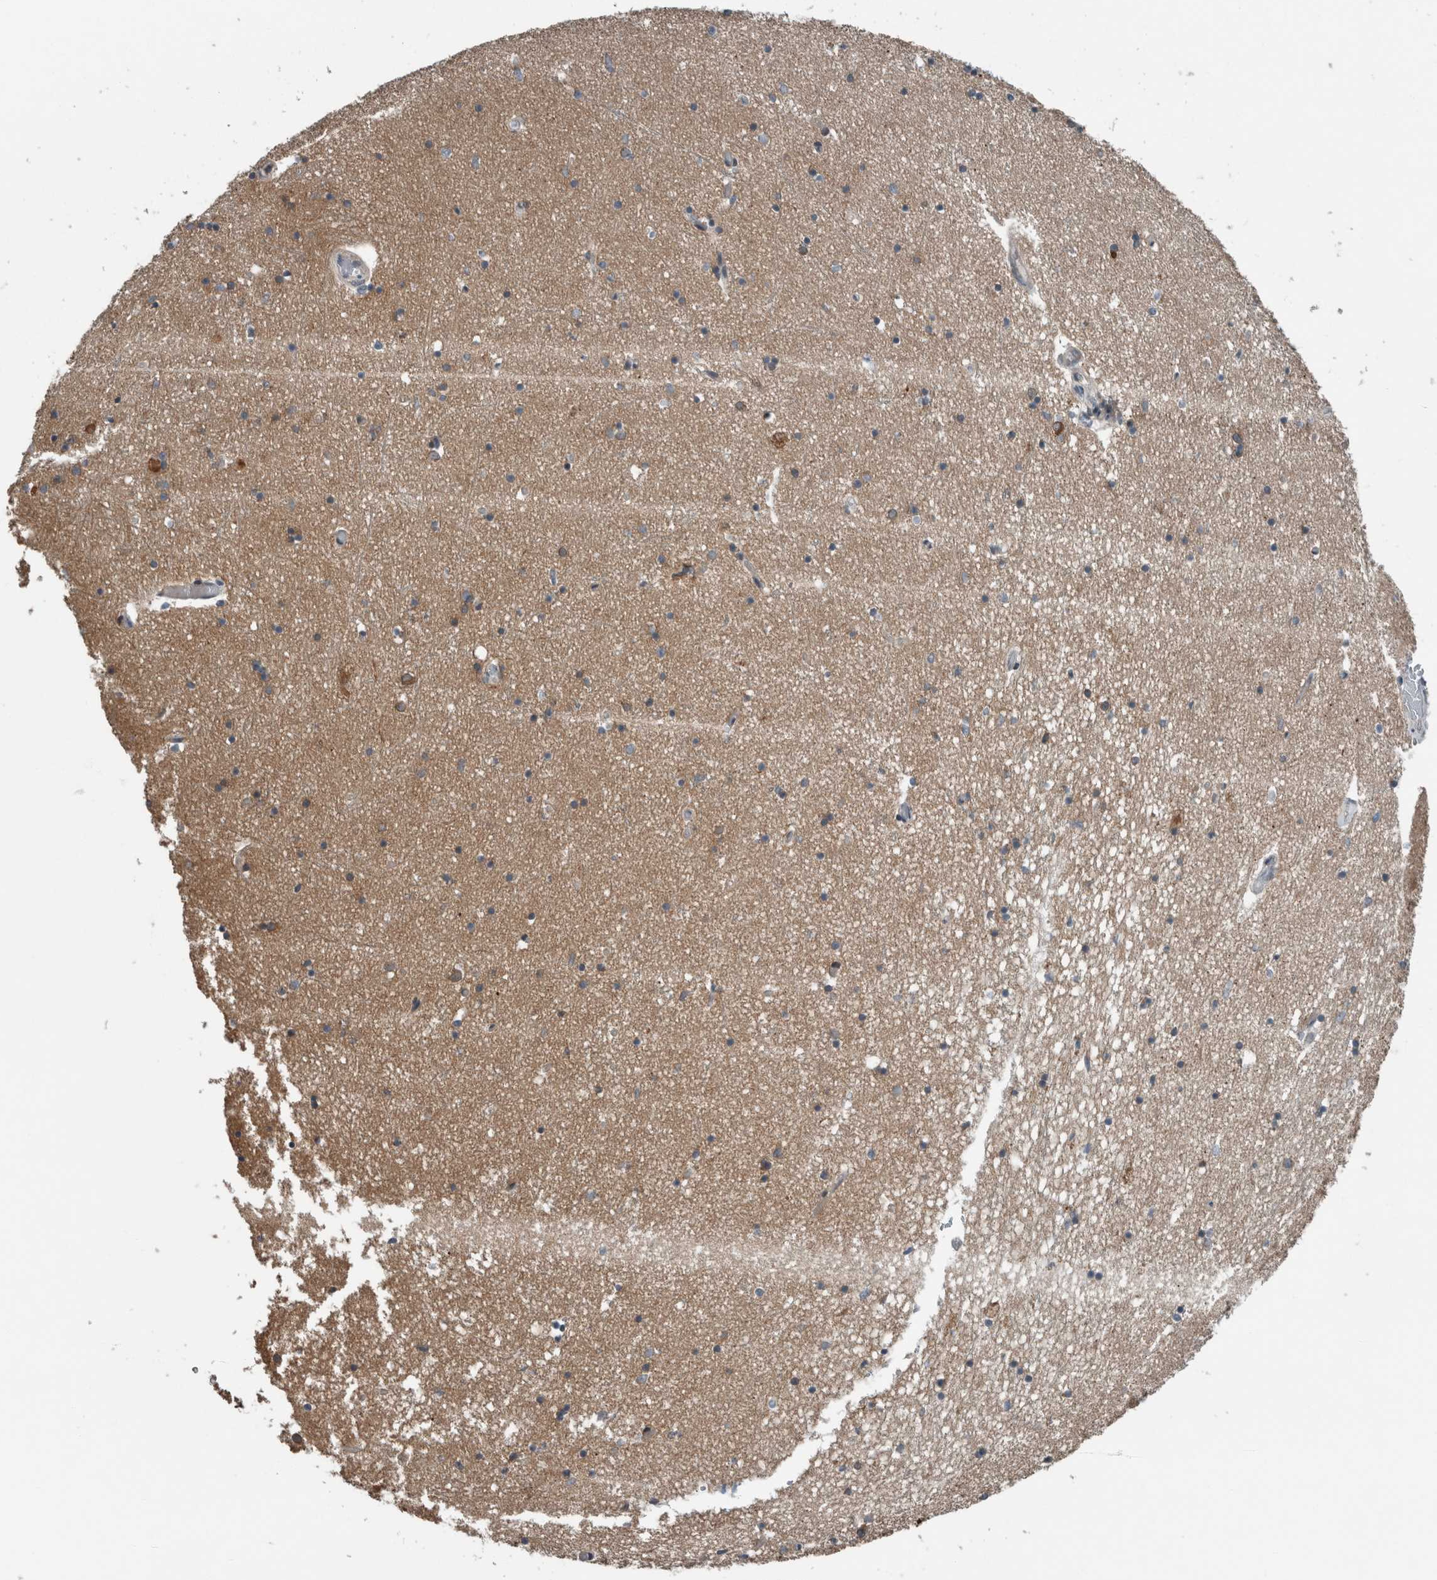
{"staining": {"intensity": "weak", "quantity": ">75%", "location": "cytoplasmic/membranous"}, "tissue": "hippocampus", "cell_type": "Glial cells", "image_type": "normal", "snomed": [{"axis": "morphology", "description": "Normal tissue, NOS"}, {"axis": "topography", "description": "Hippocampus"}], "caption": "Brown immunohistochemical staining in benign human hippocampus displays weak cytoplasmic/membranous positivity in about >75% of glial cells. The staining is performed using DAB brown chromogen to label protein expression. The nuclei are counter-stained blue using hematoxylin.", "gene": "GBA2", "patient": {"sex": "male", "age": 70}}